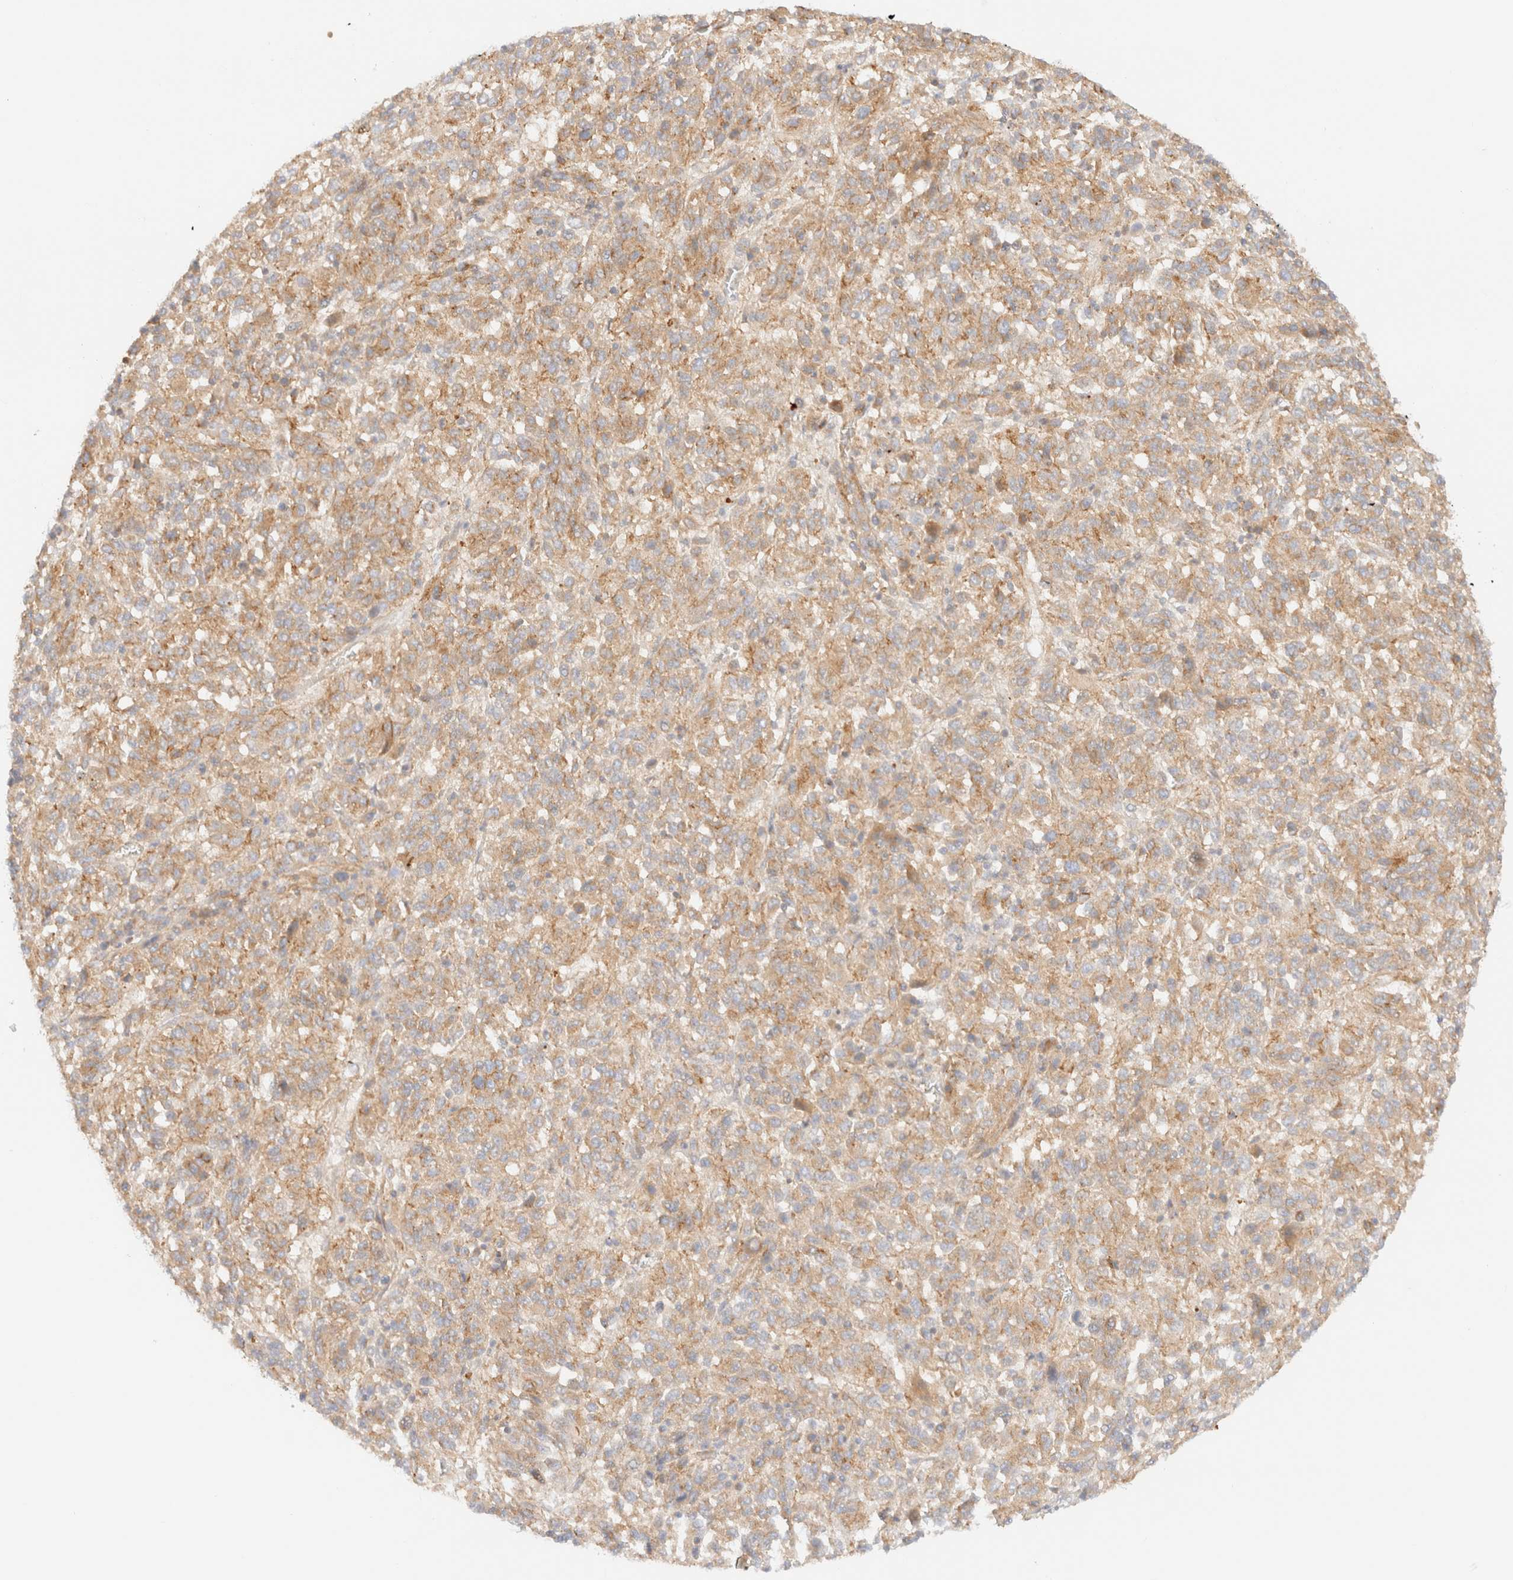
{"staining": {"intensity": "moderate", "quantity": ">75%", "location": "cytoplasmic/membranous"}, "tissue": "melanoma", "cell_type": "Tumor cells", "image_type": "cancer", "snomed": [{"axis": "morphology", "description": "Malignant melanoma, Metastatic site"}, {"axis": "topography", "description": "Lung"}], "caption": "Approximately >75% of tumor cells in malignant melanoma (metastatic site) display moderate cytoplasmic/membranous protein positivity as visualized by brown immunohistochemical staining.", "gene": "MYO10", "patient": {"sex": "male", "age": 64}}